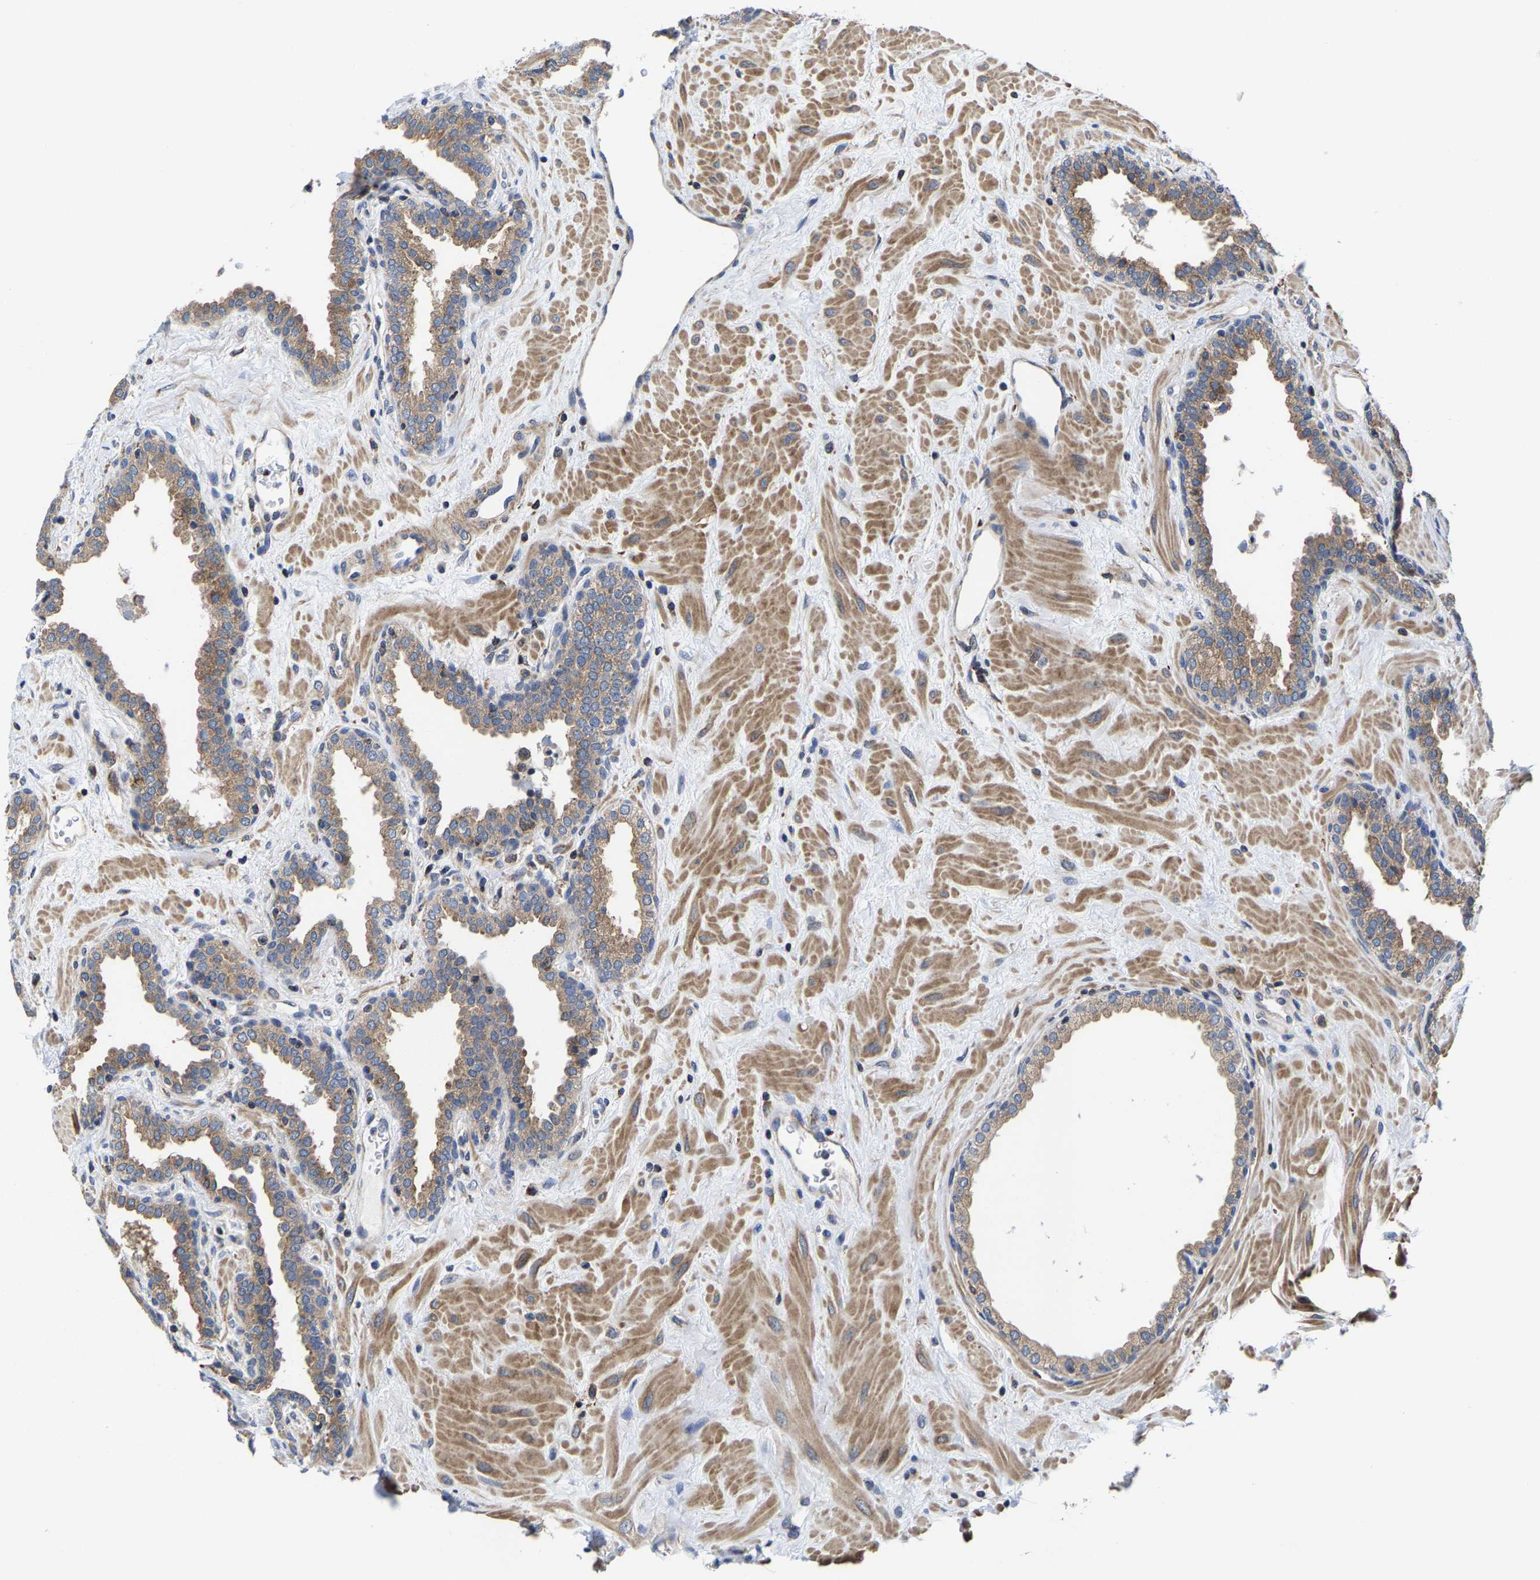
{"staining": {"intensity": "moderate", "quantity": ">75%", "location": "cytoplasmic/membranous"}, "tissue": "prostate", "cell_type": "Glandular cells", "image_type": "normal", "snomed": [{"axis": "morphology", "description": "Normal tissue, NOS"}, {"axis": "topography", "description": "Prostate"}], "caption": "This micrograph displays immunohistochemistry (IHC) staining of unremarkable human prostate, with medium moderate cytoplasmic/membranous expression in approximately >75% of glandular cells.", "gene": "PFKFB3", "patient": {"sex": "male", "age": 51}}